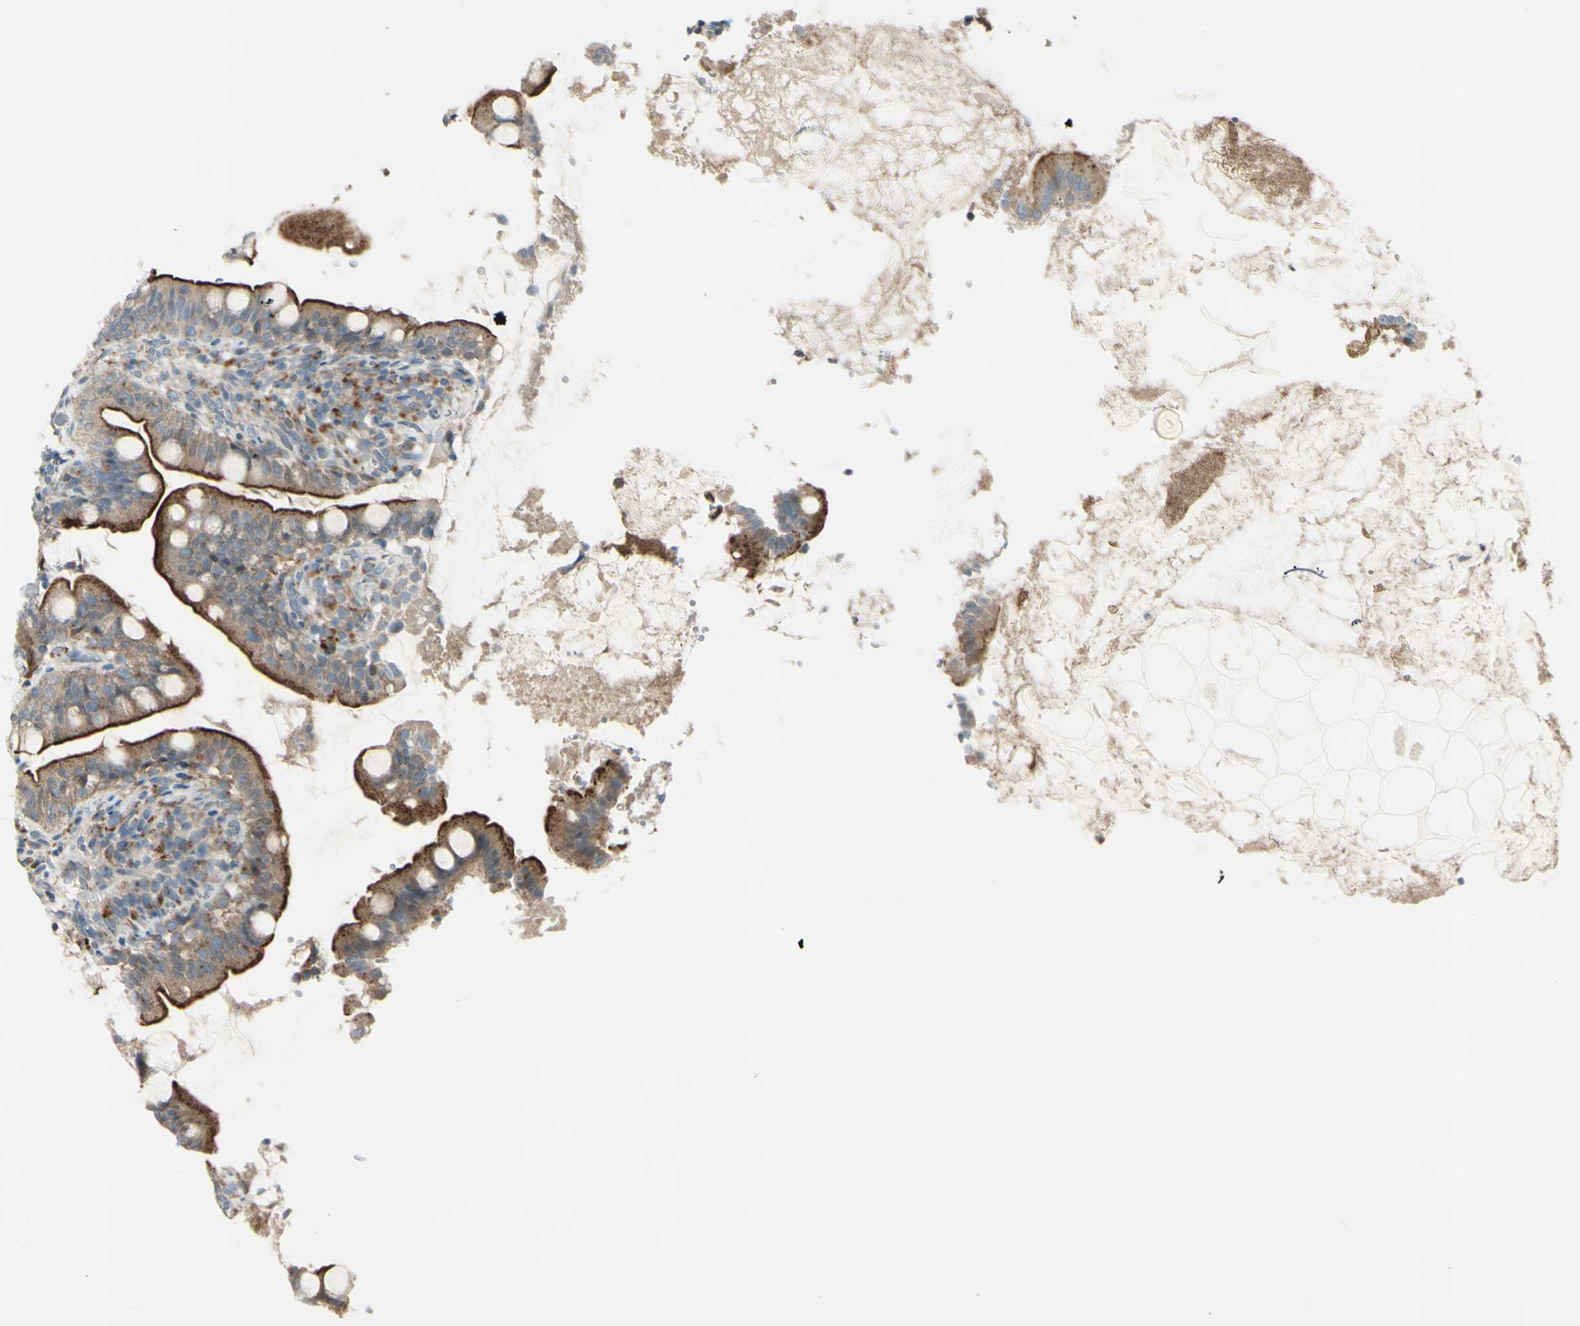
{"staining": {"intensity": "moderate", "quantity": ">75%", "location": "cytoplasmic/membranous"}, "tissue": "small intestine", "cell_type": "Glandular cells", "image_type": "normal", "snomed": [{"axis": "morphology", "description": "Normal tissue, NOS"}, {"axis": "topography", "description": "Small intestine"}], "caption": "The immunohistochemical stain highlights moderate cytoplasmic/membranous positivity in glandular cells of normal small intestine. (DAB (3,3'-diaminobenzidine) IHC with brightfield microscopy, high magnification).", "gene": "LMTK2", "patient": {"sex": "female", "age": 56}}